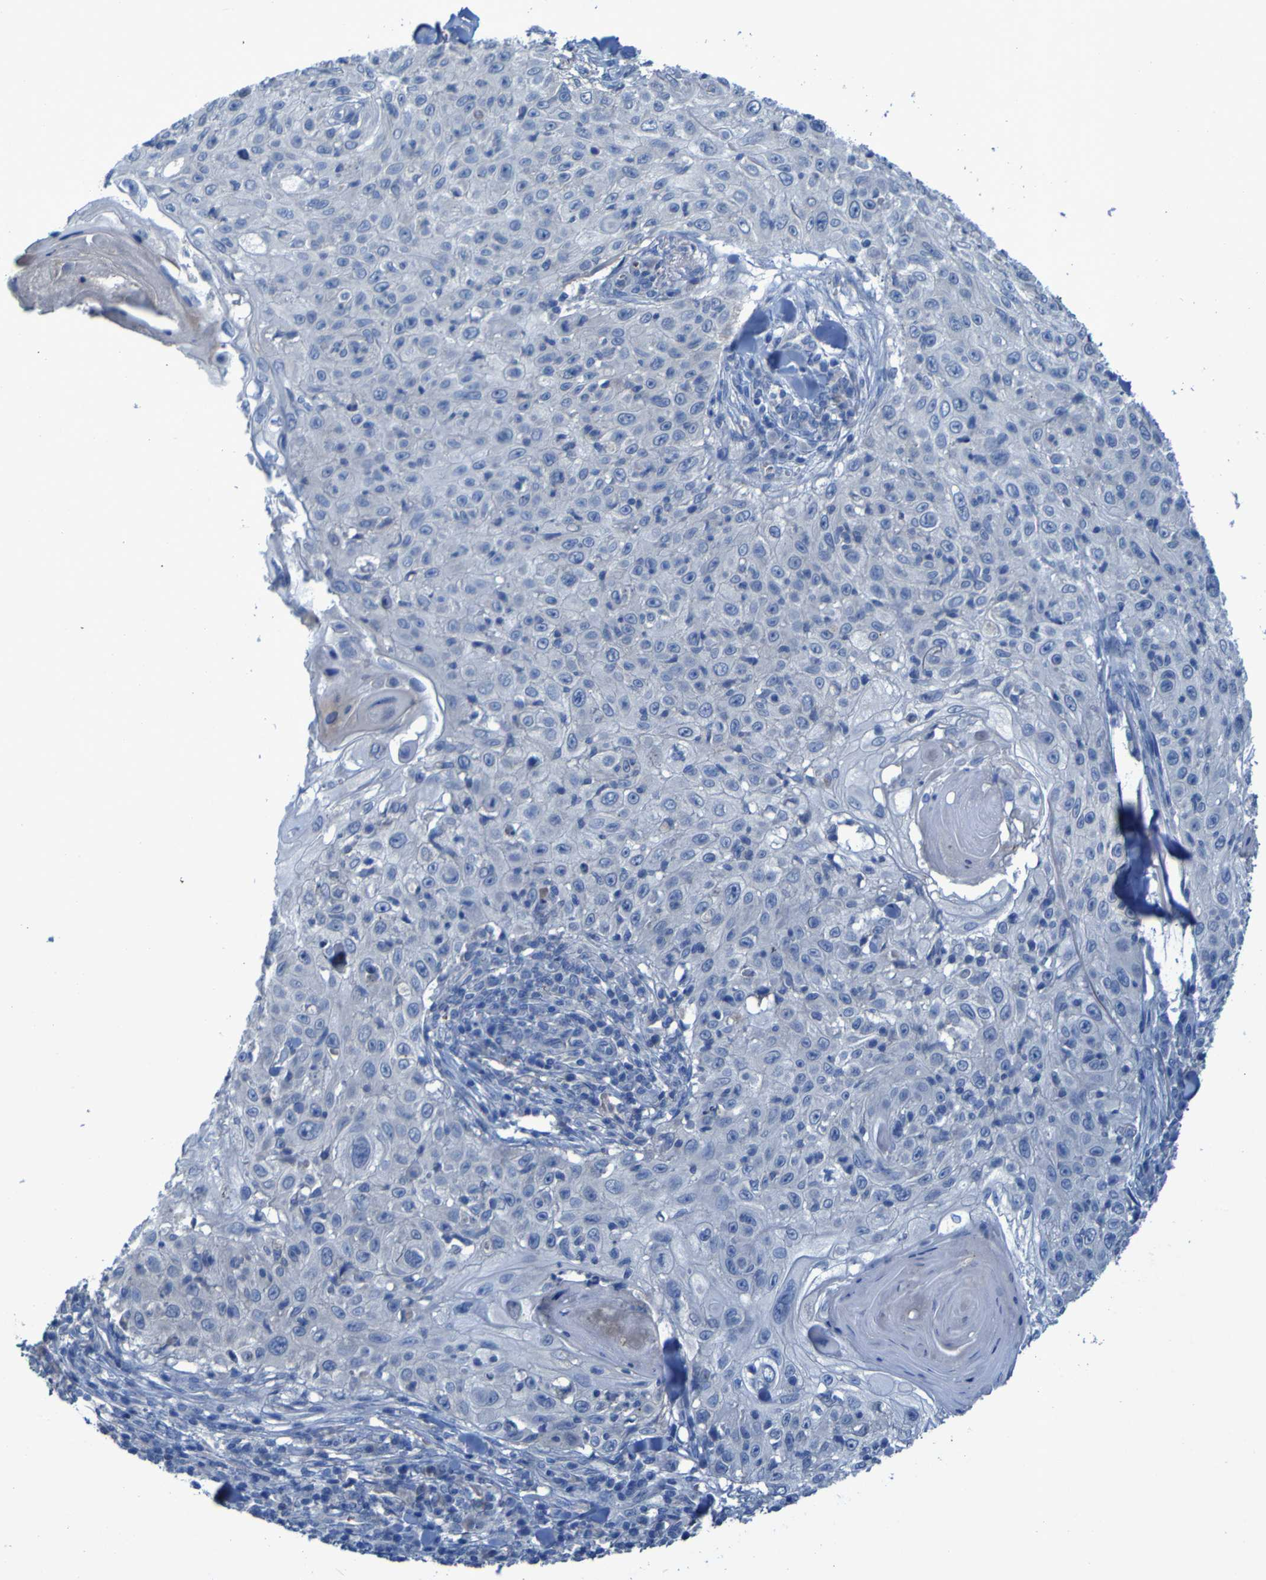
{"staining": {"intensity": "negative", "quantity": "none", "location": "none"}, "tissue": "skin cancer", "cell_type": "Tumor cells", "image_type": "cancer", "snomed": [{"axis": "morphology", "description": "Squamous cell carcinoma, NOS"}, {"axis": "topography", "description": "Skin"}], "caption": "Skin squamous cell carcinoma was stained to show a protein in brown. There is no significant expression in tumor cells.", "gene": "SGK2", "patient": {"sex": "male", "age": 86}}